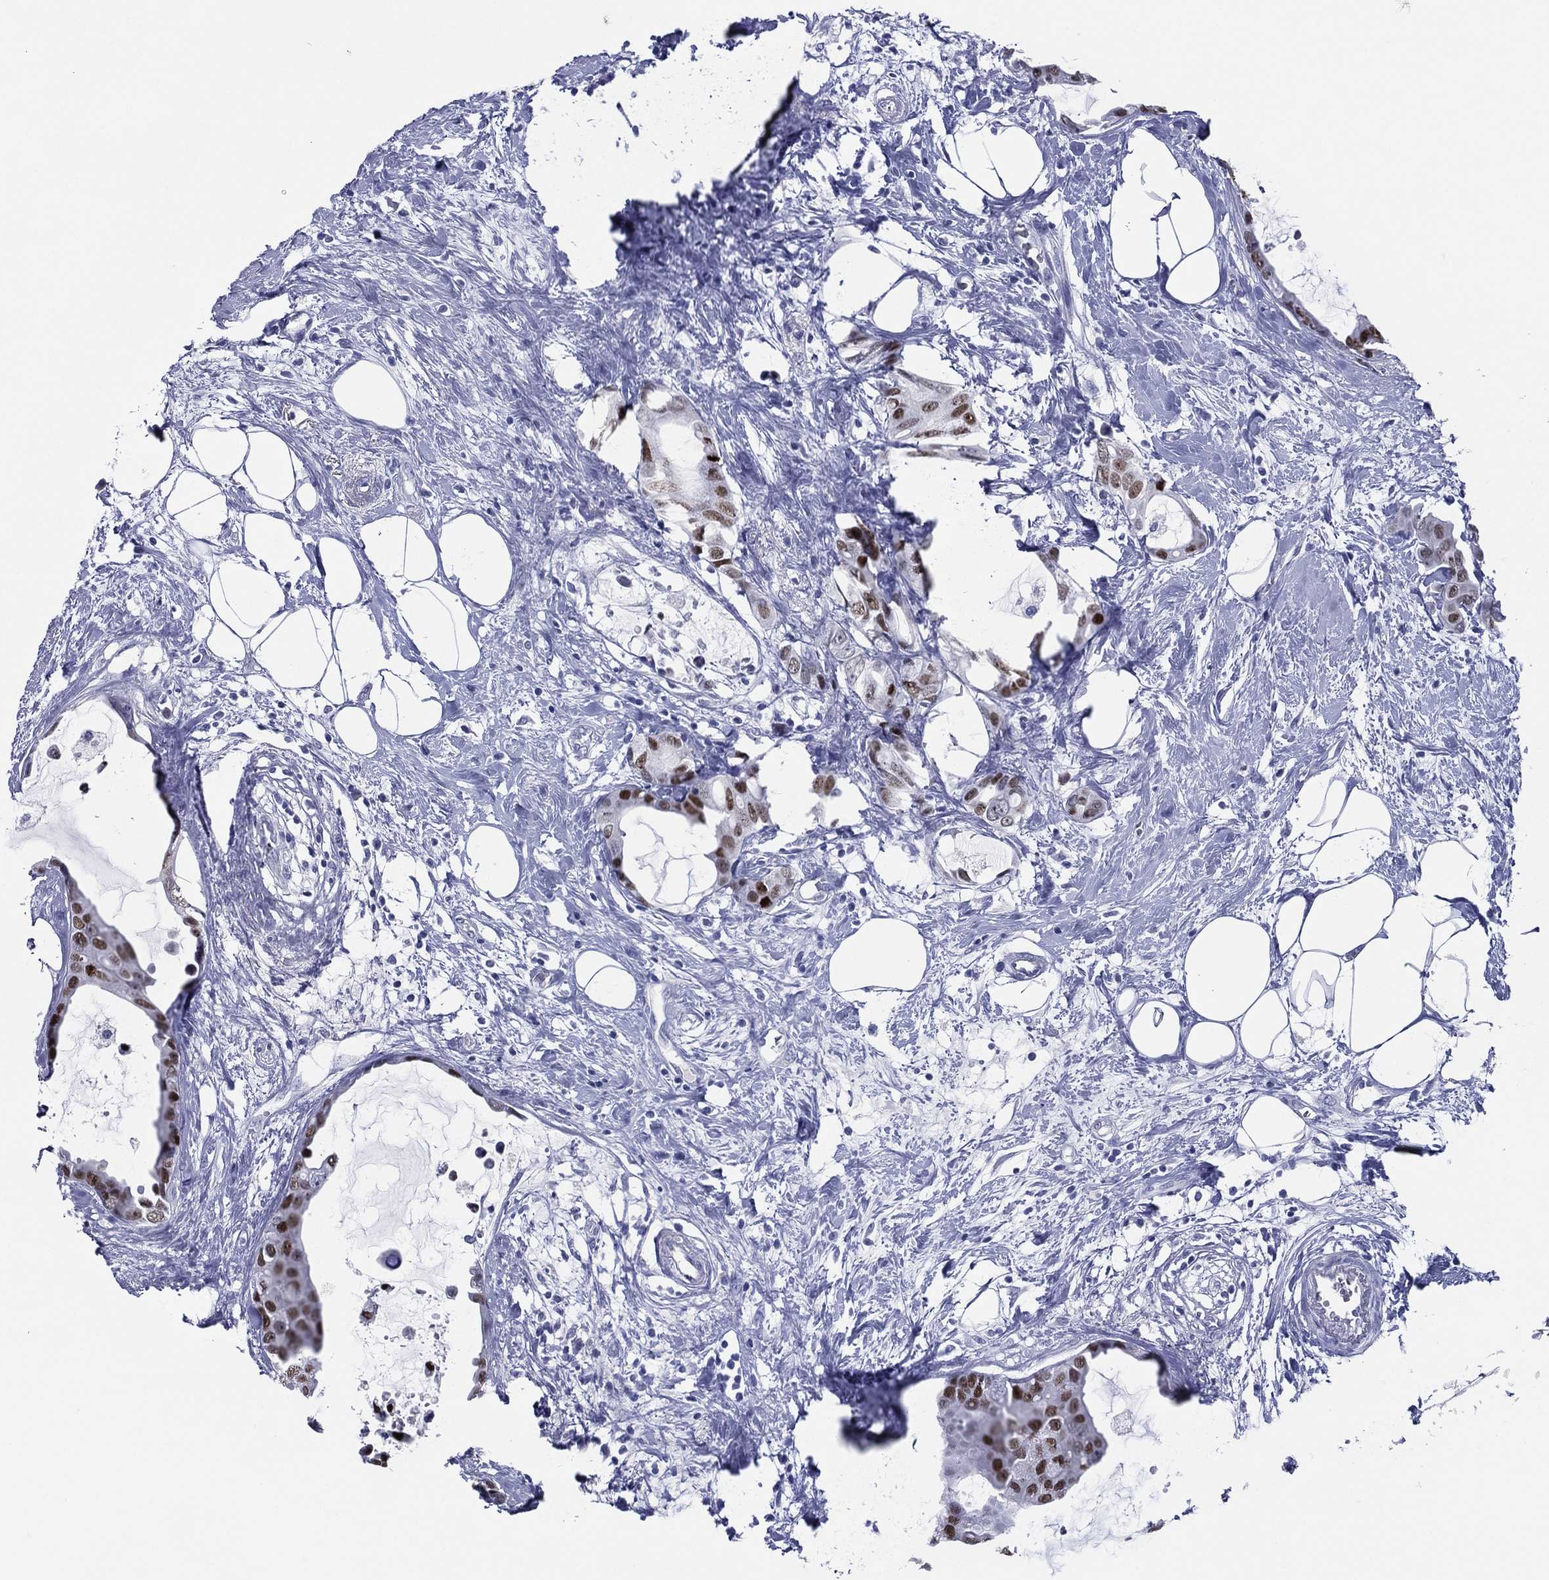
{"staining": {"intensity": "strong", "quantity": "25%-75%", "location": "nuclear"}, "tissue": "breast cancer", "cell_type": "Tumor cells", "image_type": "cancer", "snomed": [{"axis": "morphology", "description": "Duct carcinoma"}, {"axis": "topography", "description": "Breast"}], "caption": "Breast cancer tissue reveals strong nuclear staining in about 25%-75% of tumor cells", "gene": "TFAP2A", "patient": {"sex": "female", "age": 45}}